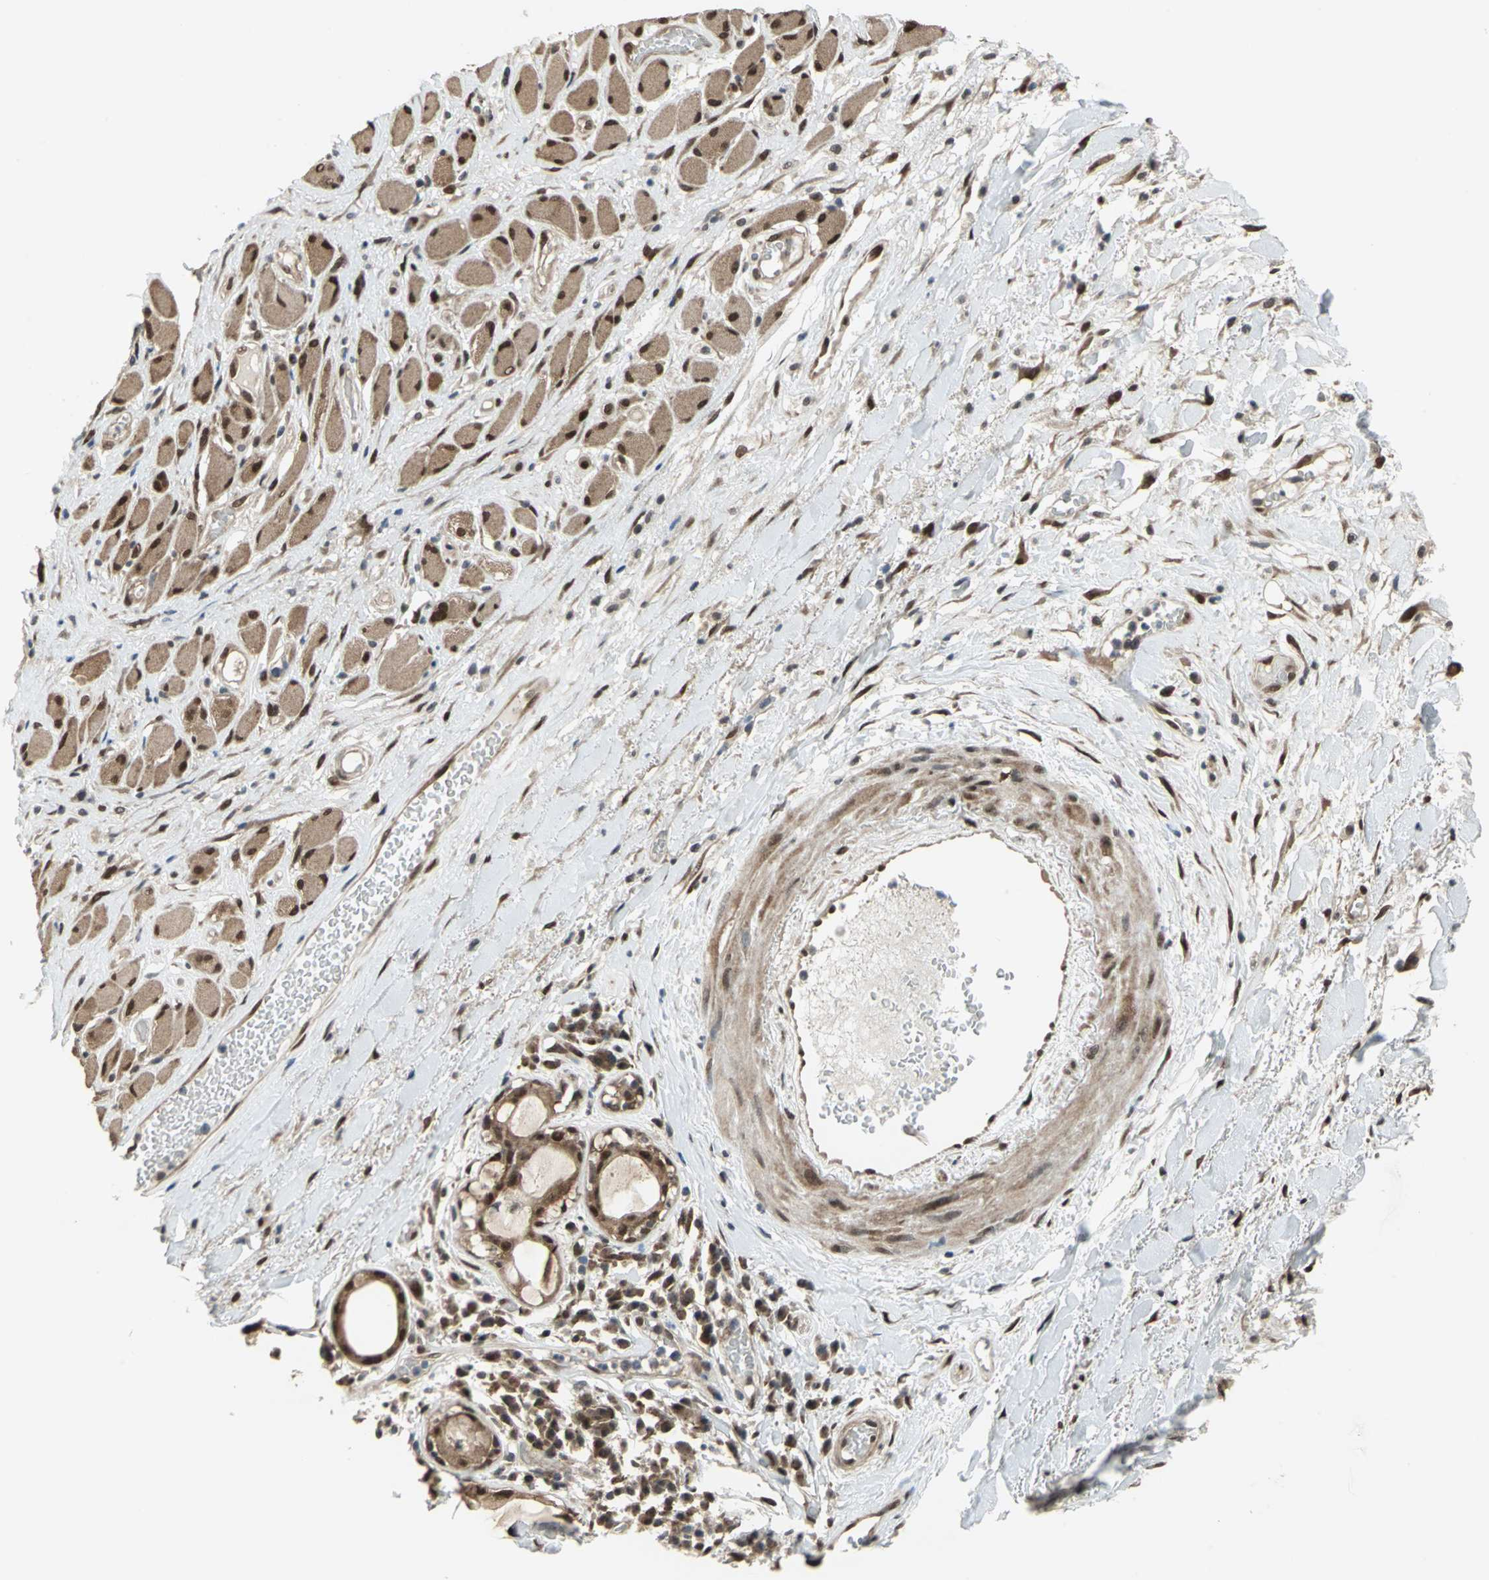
{"staining": {"intensity": "moderate", "quantity": ">75%", "location": "cytoplasmic/membranous,nuclear"}, "tissue": "head and neck cancer", "cell_type": "Tumor cells", "image_type": "cancer", "snomed": [{"axis": "morphology", "description": "Squamous cell carcinoma, NOS"}, {"axis": "topography", "description": "Head-Neck"}], "caption": "Squamous cell carcinoma (head and neck) was stained to show a protein in brown. There is medium levels of moderate cytoplasmic/membranous and nuclear staining in approximately >75% of tumor cells.", "gene": "COPS5", "patient": {"sex": "male", "age": 62}}